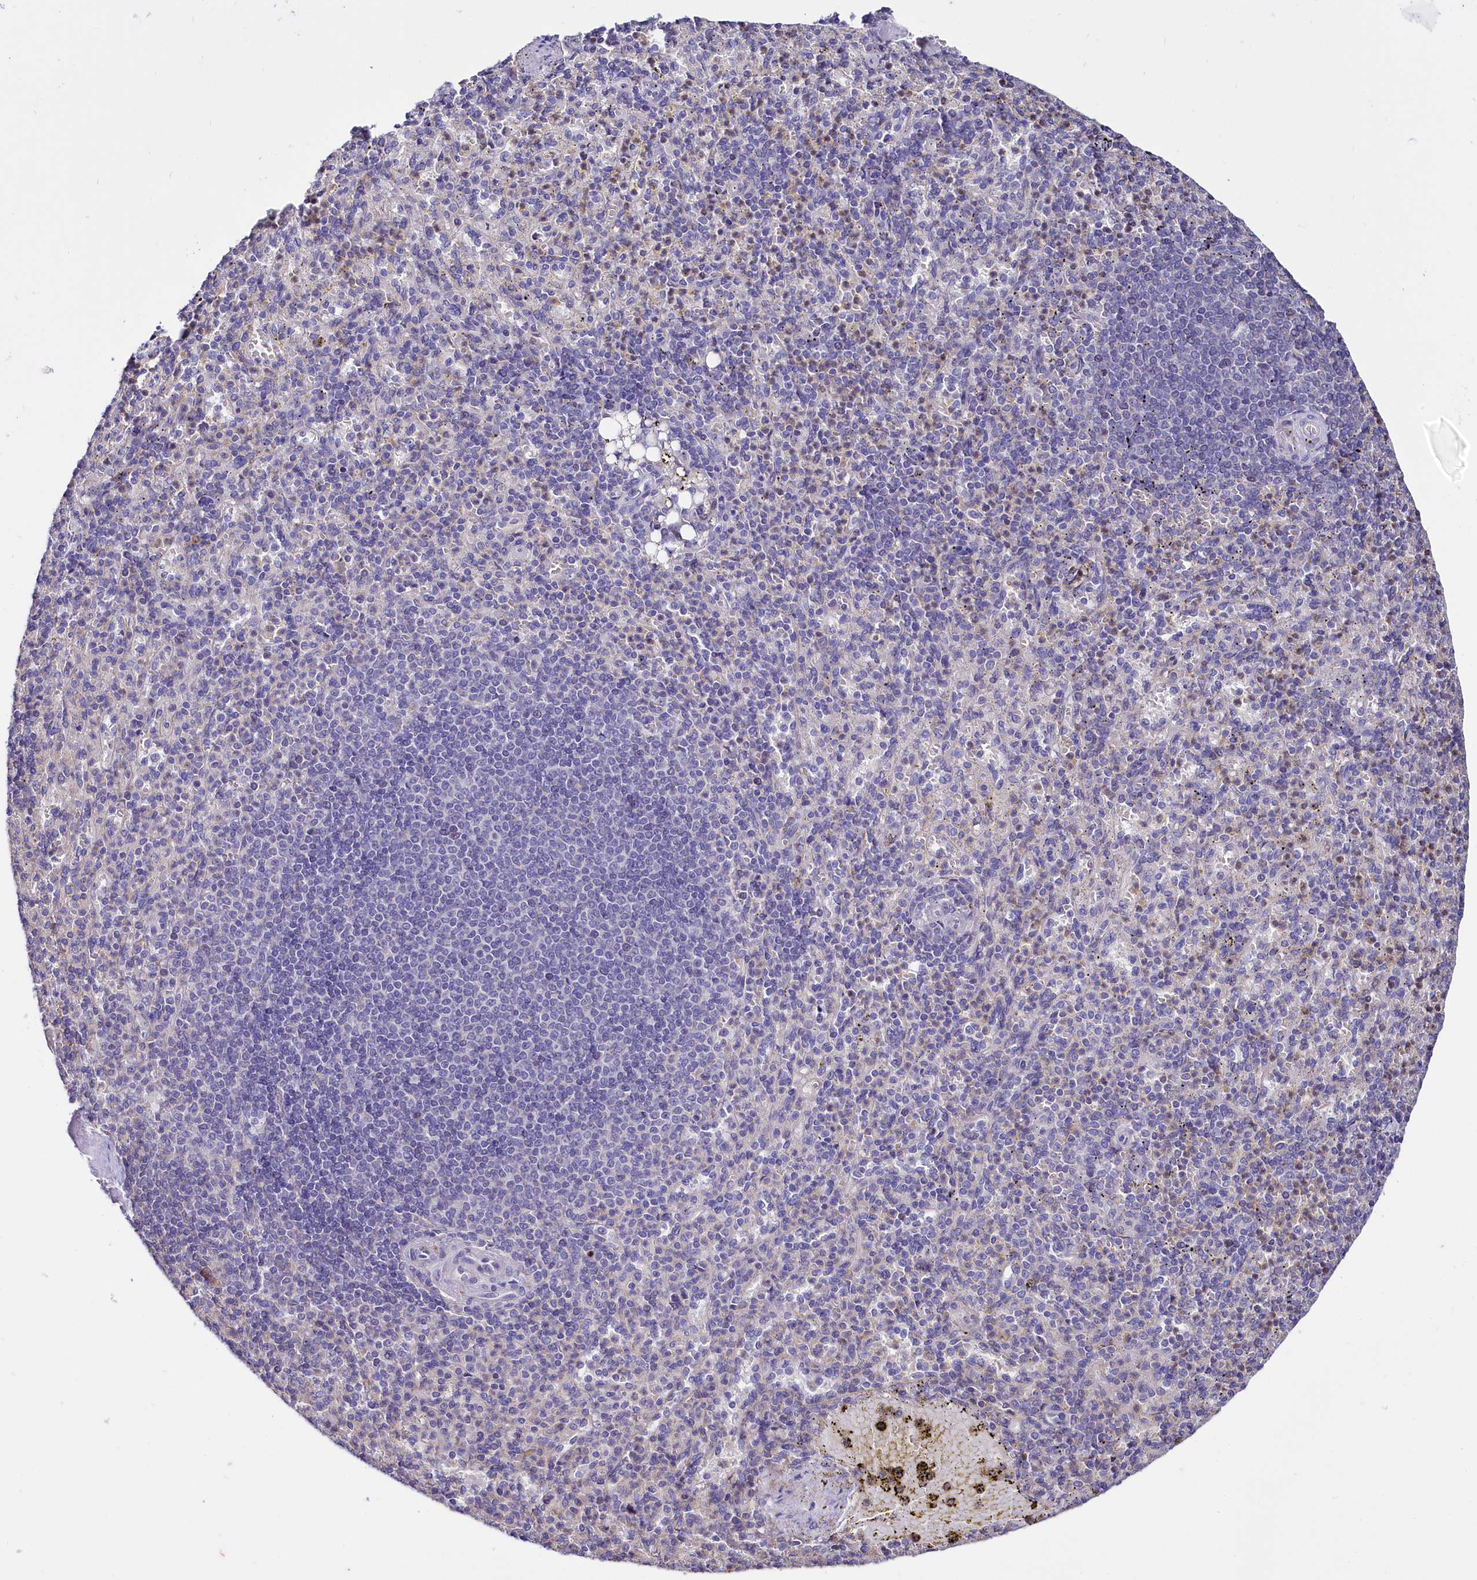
{"staining": {"intensity": "weak", "quantity": "<25%", "location": "cytoplasmic/membranous"}, "tissue": "spleen", "cell_type": "Cells in red pulp", "image_type": "normal", "snomed": [{"axis": "morphology", "description": "Normal tissue, NOS"}, {"axis": "topography", "description": "Spleen"}], "caption": "There is no significant expression in cells in red pulp of spleen. (IHC, brightfield microscopy, high magnification).", "gene": "RPUSD3", "patient": {"sex": "female", "age": 74}}